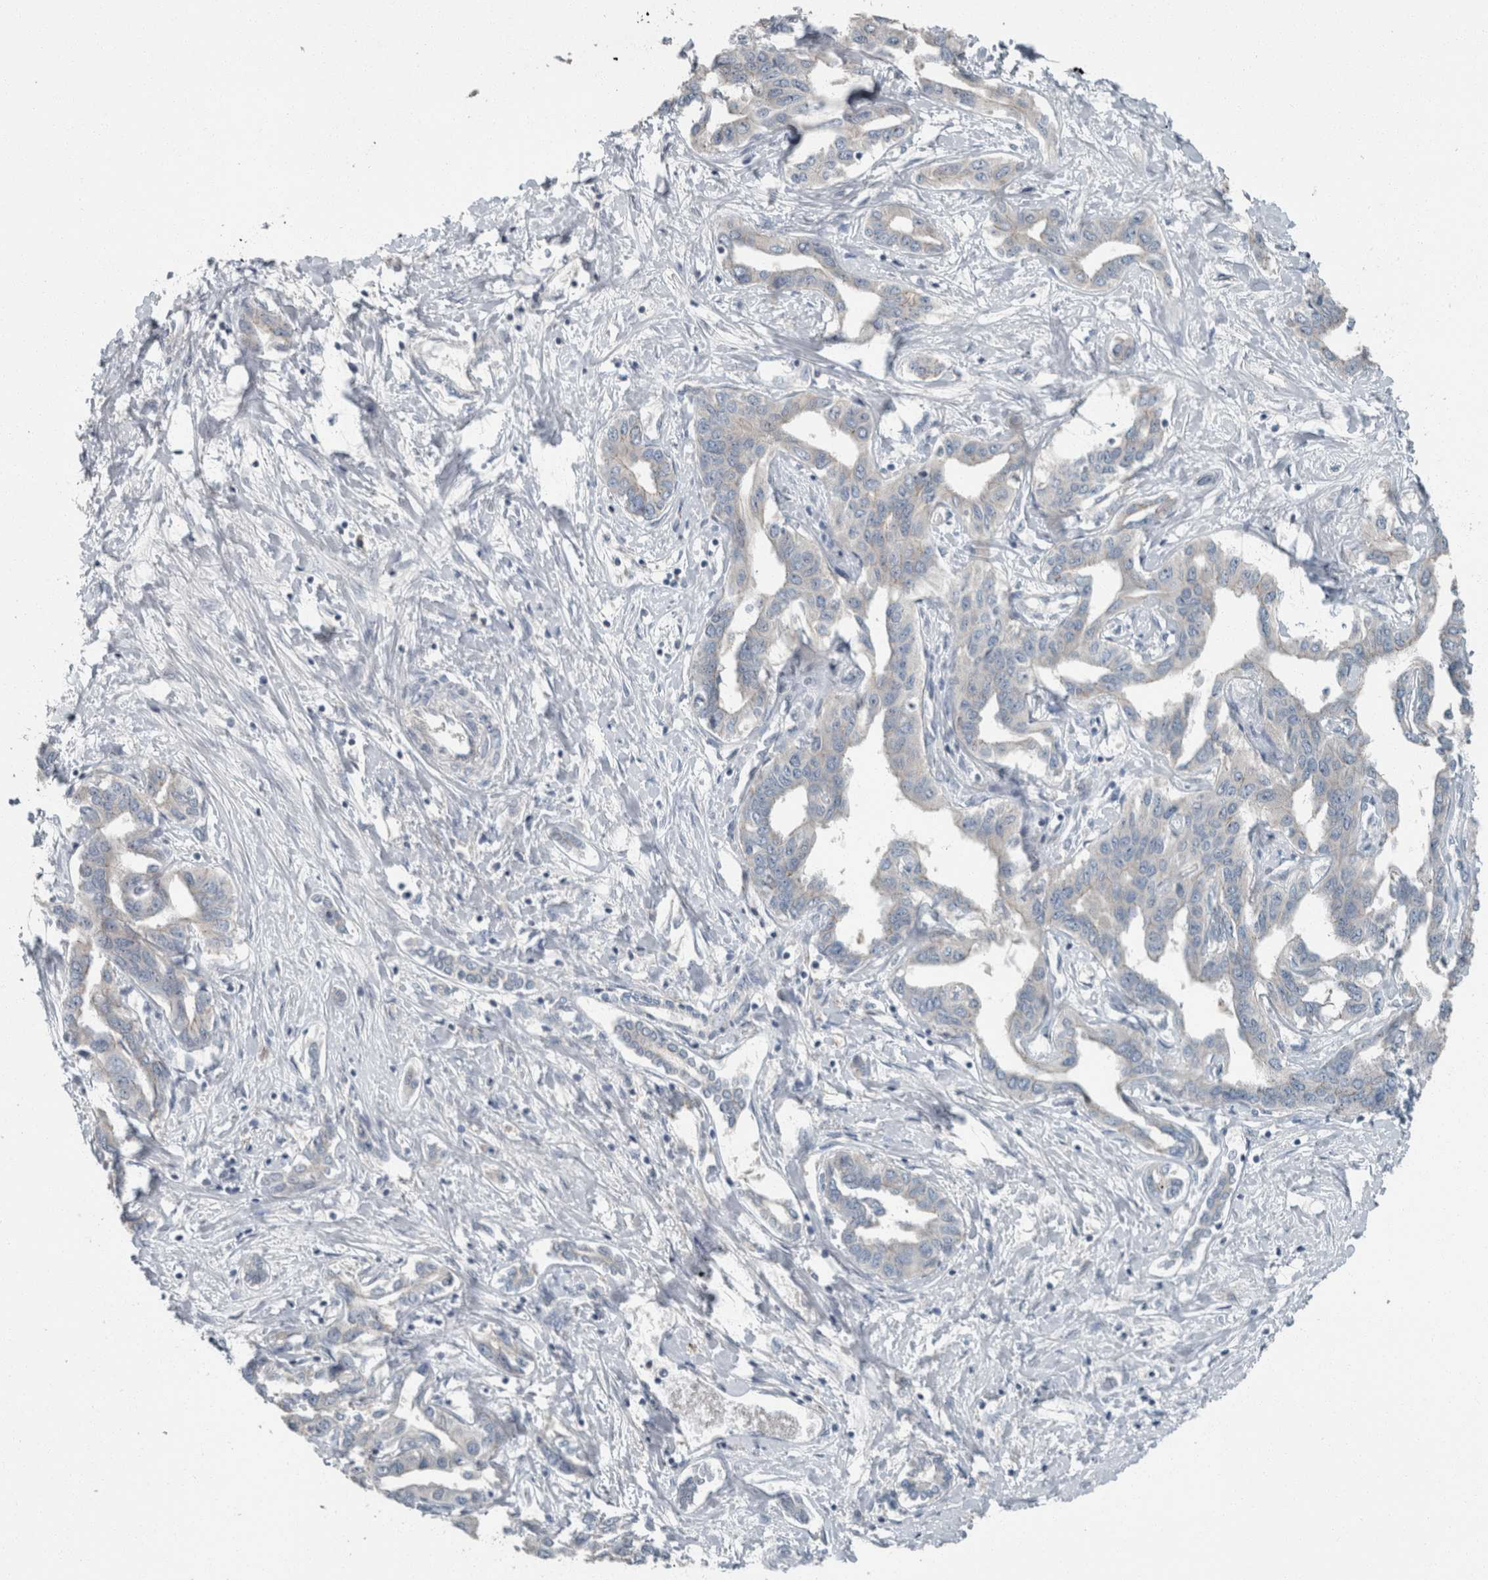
{"staining": {"intensity": "negative", "quantity": "none", "location": "none"}, "tissue": "liver cancer", "cell_type": "Tumor cells", "image_type": "cancer", "snomed": [{"axis": "morphology", "description": "Cholangiocarcinoma"}, {"axis": "topography", "description": "Liver"}], "caption": "This is an IHC micrograph of human cholangiocarcinoma (liver). There is no expression in tumor cells.", "gene": "KNTC1", "patient": {"sex": "male", "age": 59}}